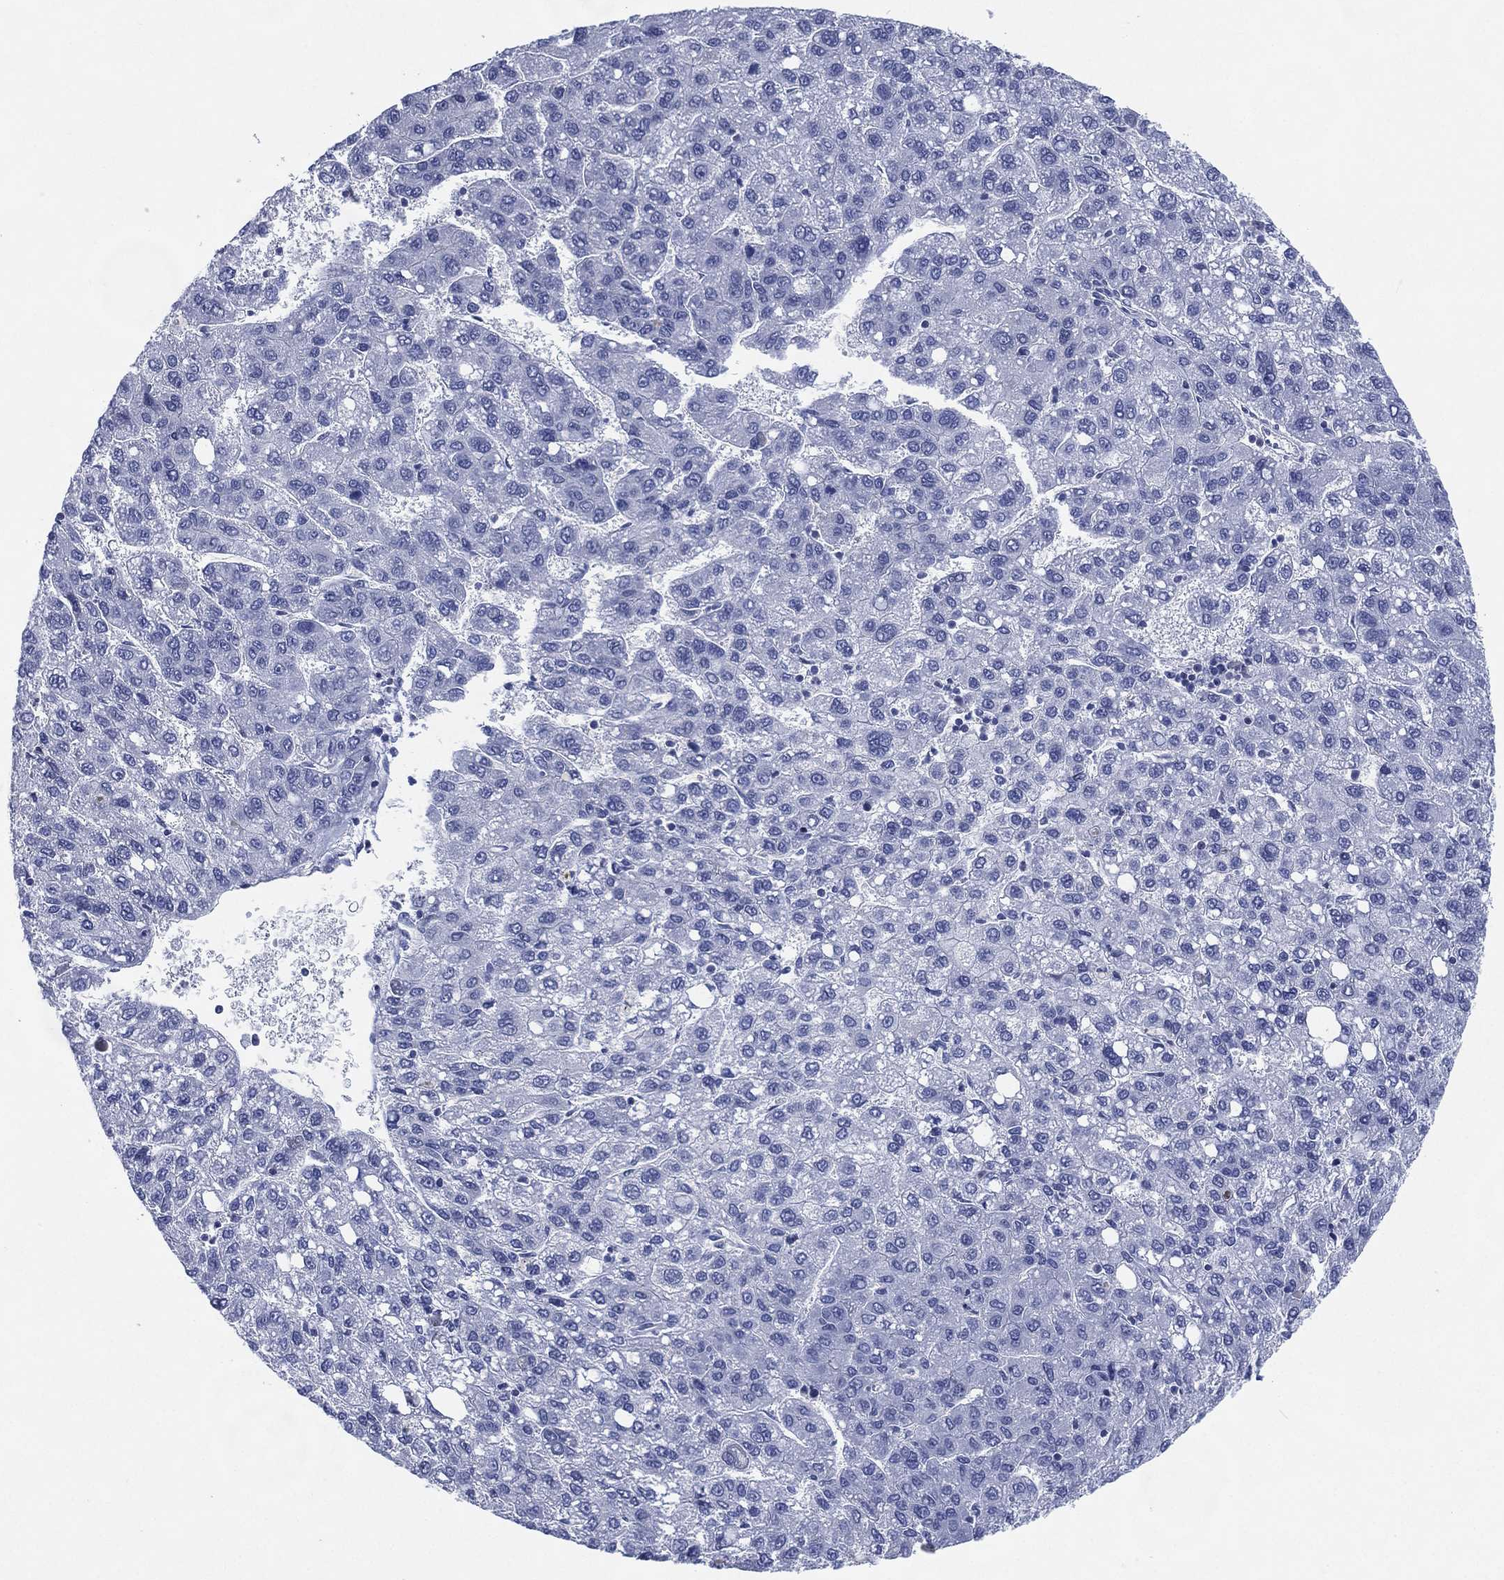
{"staining": {"intensity": "negative", "quantity": "none", "location": "none"}, "tissue": "liver cancer", "cell_type": "Tumor cells", "image_type": "cancer", "snomed": [{"axis": "morphology", "description": "Carcinoma, Hepatocellular, NOS"}, {"axis": "topography", "description": "Liver"}], "caption": "A high-resolution micrograph shows immunohistochemistry (IHC) staining of hepatocellular carcinoma (liver), which shows no significant expression in tumor cells.", "gene": "TMEM247", "patient": {"sex": "female", "age": 82}}